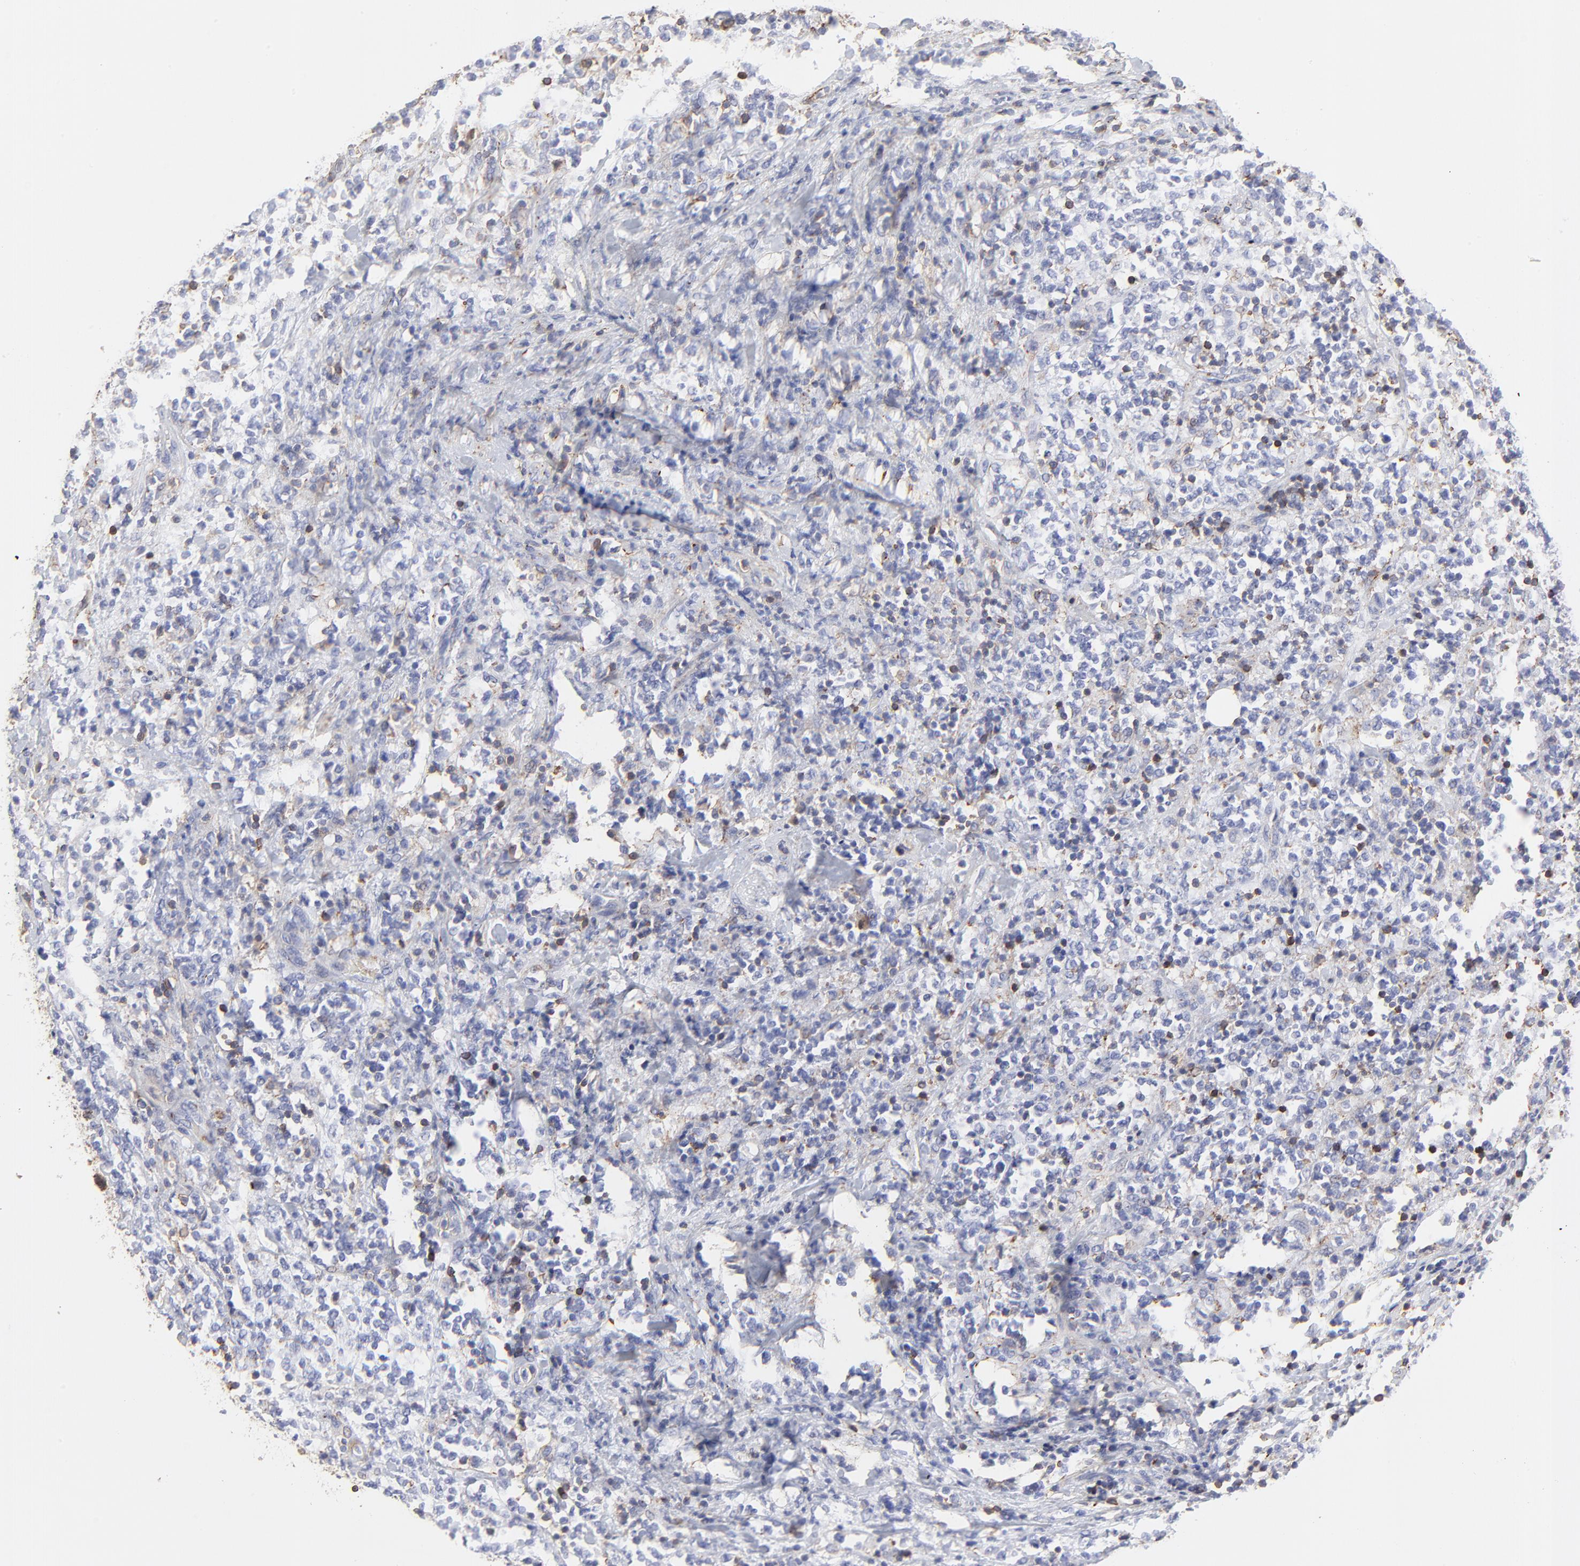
{"staining": {"intensity": "negative", "quantity": "none", "location": "none"}, "tissue": "lymphoma", "cell_type": "Tumor cells", "image_type": "cancer", "snomed": [{"axis": "morphology", "description": "Malignant lymphoma, non-Hodgkin's type, High grade"}, {"axis": "topography", "description": "Soft tissue"}], "caption": "There is no significant expression in tumor cells of malignant lymphoma, non-Hodgkin's type (high-grade).", "gene": "ANXA6", "patient": {"sex": "male", "age": 18}}